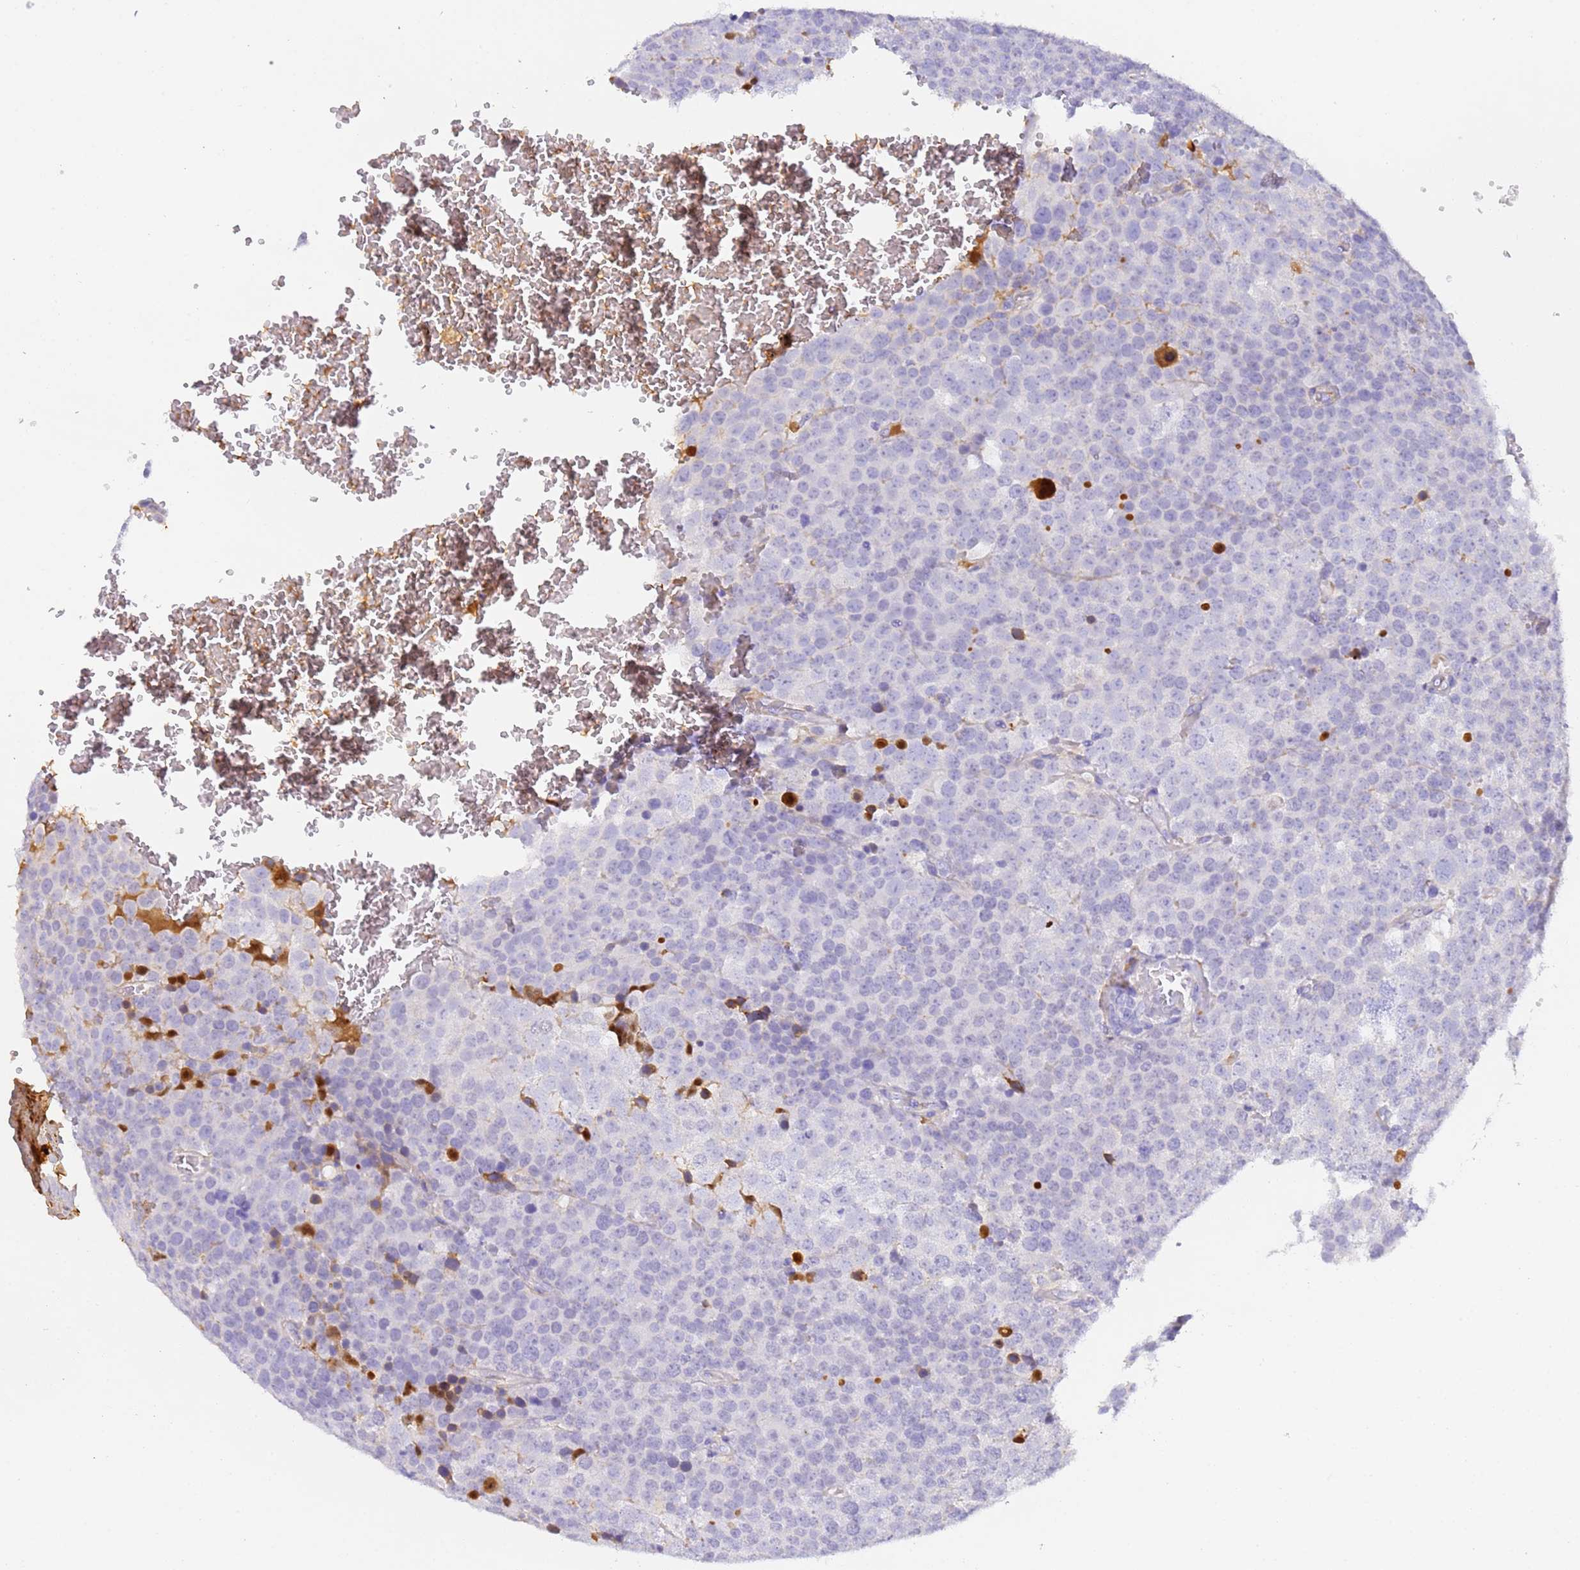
{"staining": {"intensity": "negative", "quantity": "none", "location": "none"}, "tissue": "testis cancer", "cell_type": "Tumor cells", "image_type": "cancer", "snomed": [{"axis": "morphology", "description": "Seminoma, NOS"}, {"axis": "topography", "description": "Testis"}], "caption": "Tumor cells are negative for protein expression in human seminoma (testis).", "gene": "CFHR2", "patient": {"sex": "male", "age": 71}}